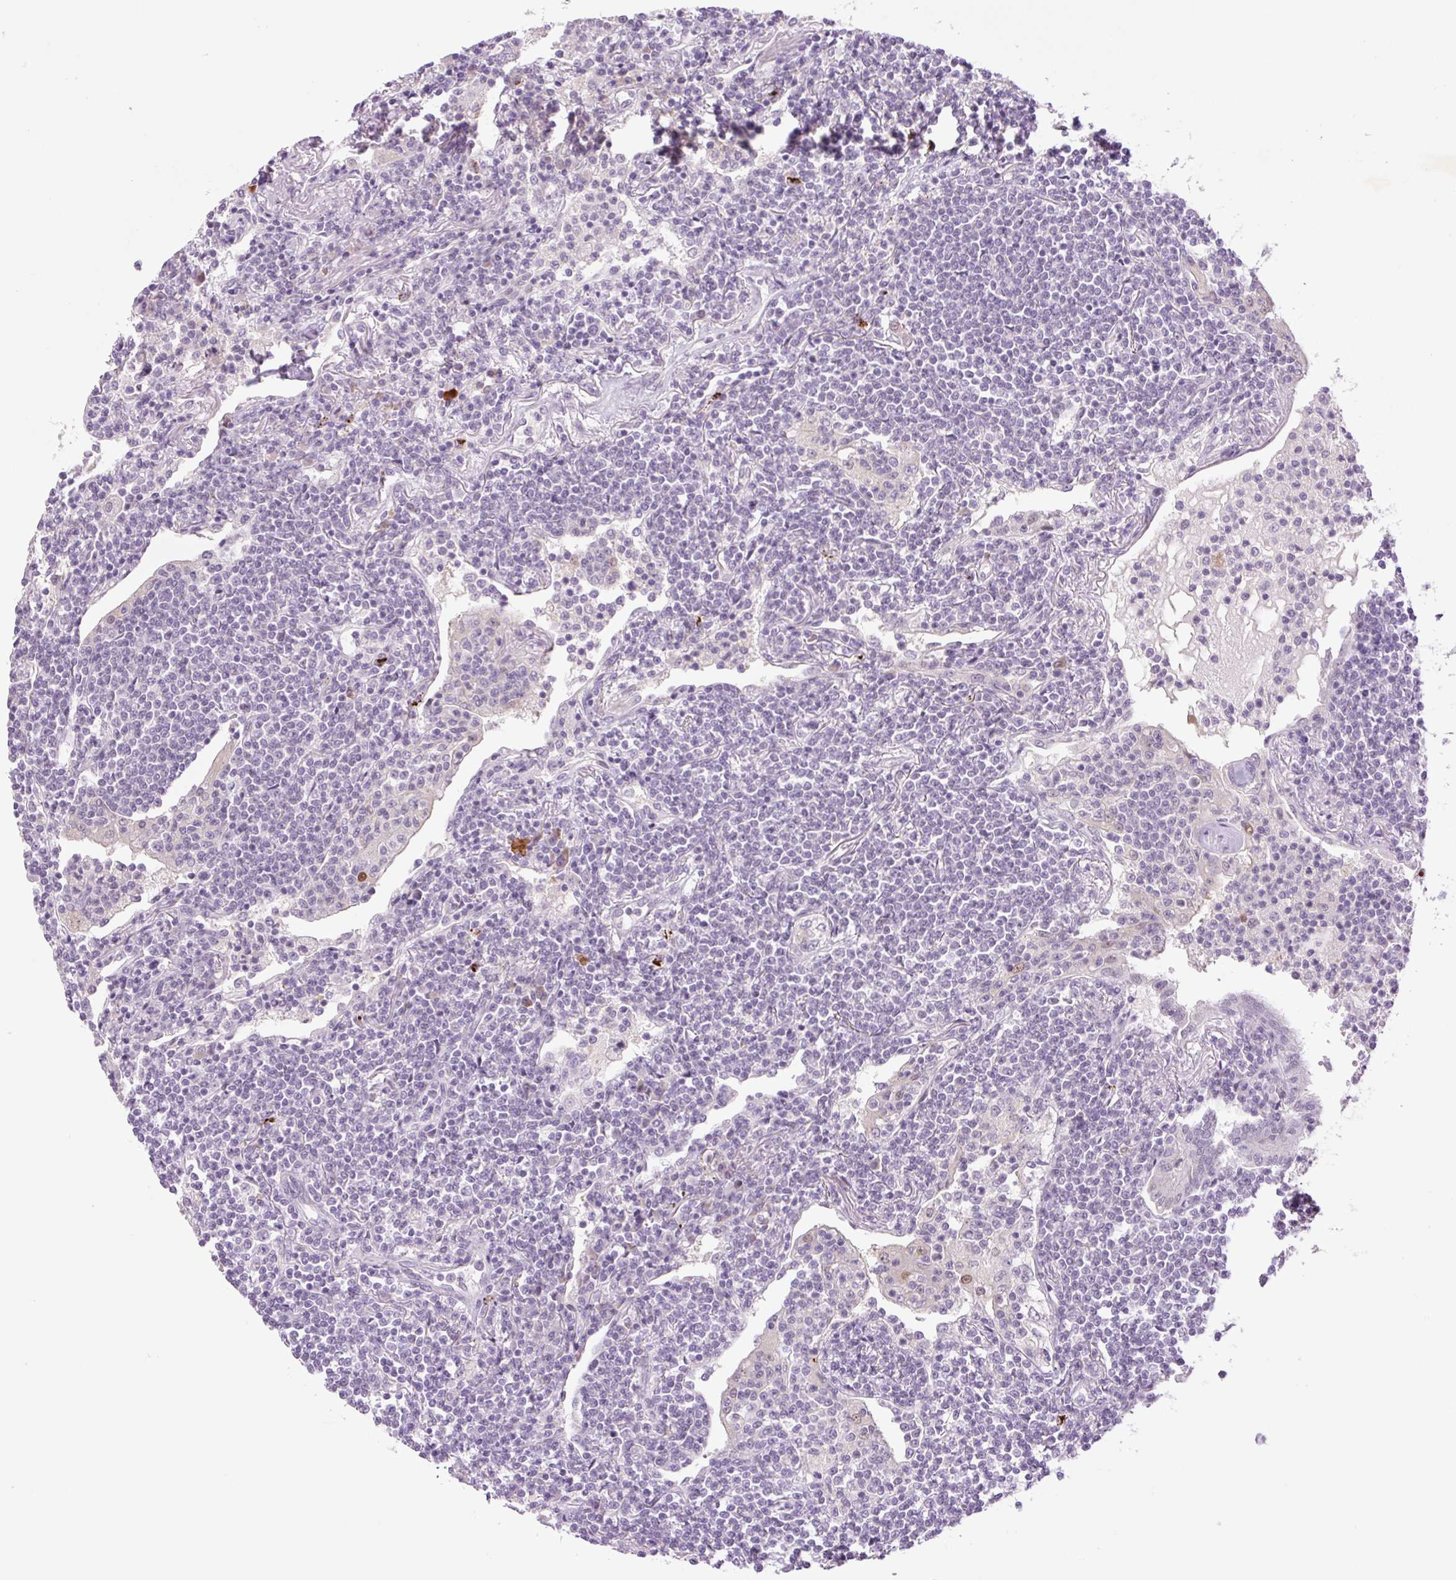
{"staining": {"intensity": "negative", "quantity": "none", "location": "none"}, "tissue": "lymphoma", "cell_type": "Tumor cells", "image_type": "cancer", "snomed": [{"axis": "morphology", "description": "Malignant lymphoma, non-Hodgkin's type, Low grade"}, {"axis": "topography", "description": "Lung"}], "caption": "A histopathology image of human low-grade malignant lymphoma, non-Hodgkin's type is negative for staining in tumor cells.", "gene": "SPRYD4", "patient": {"sex": "female", "age": 71}}